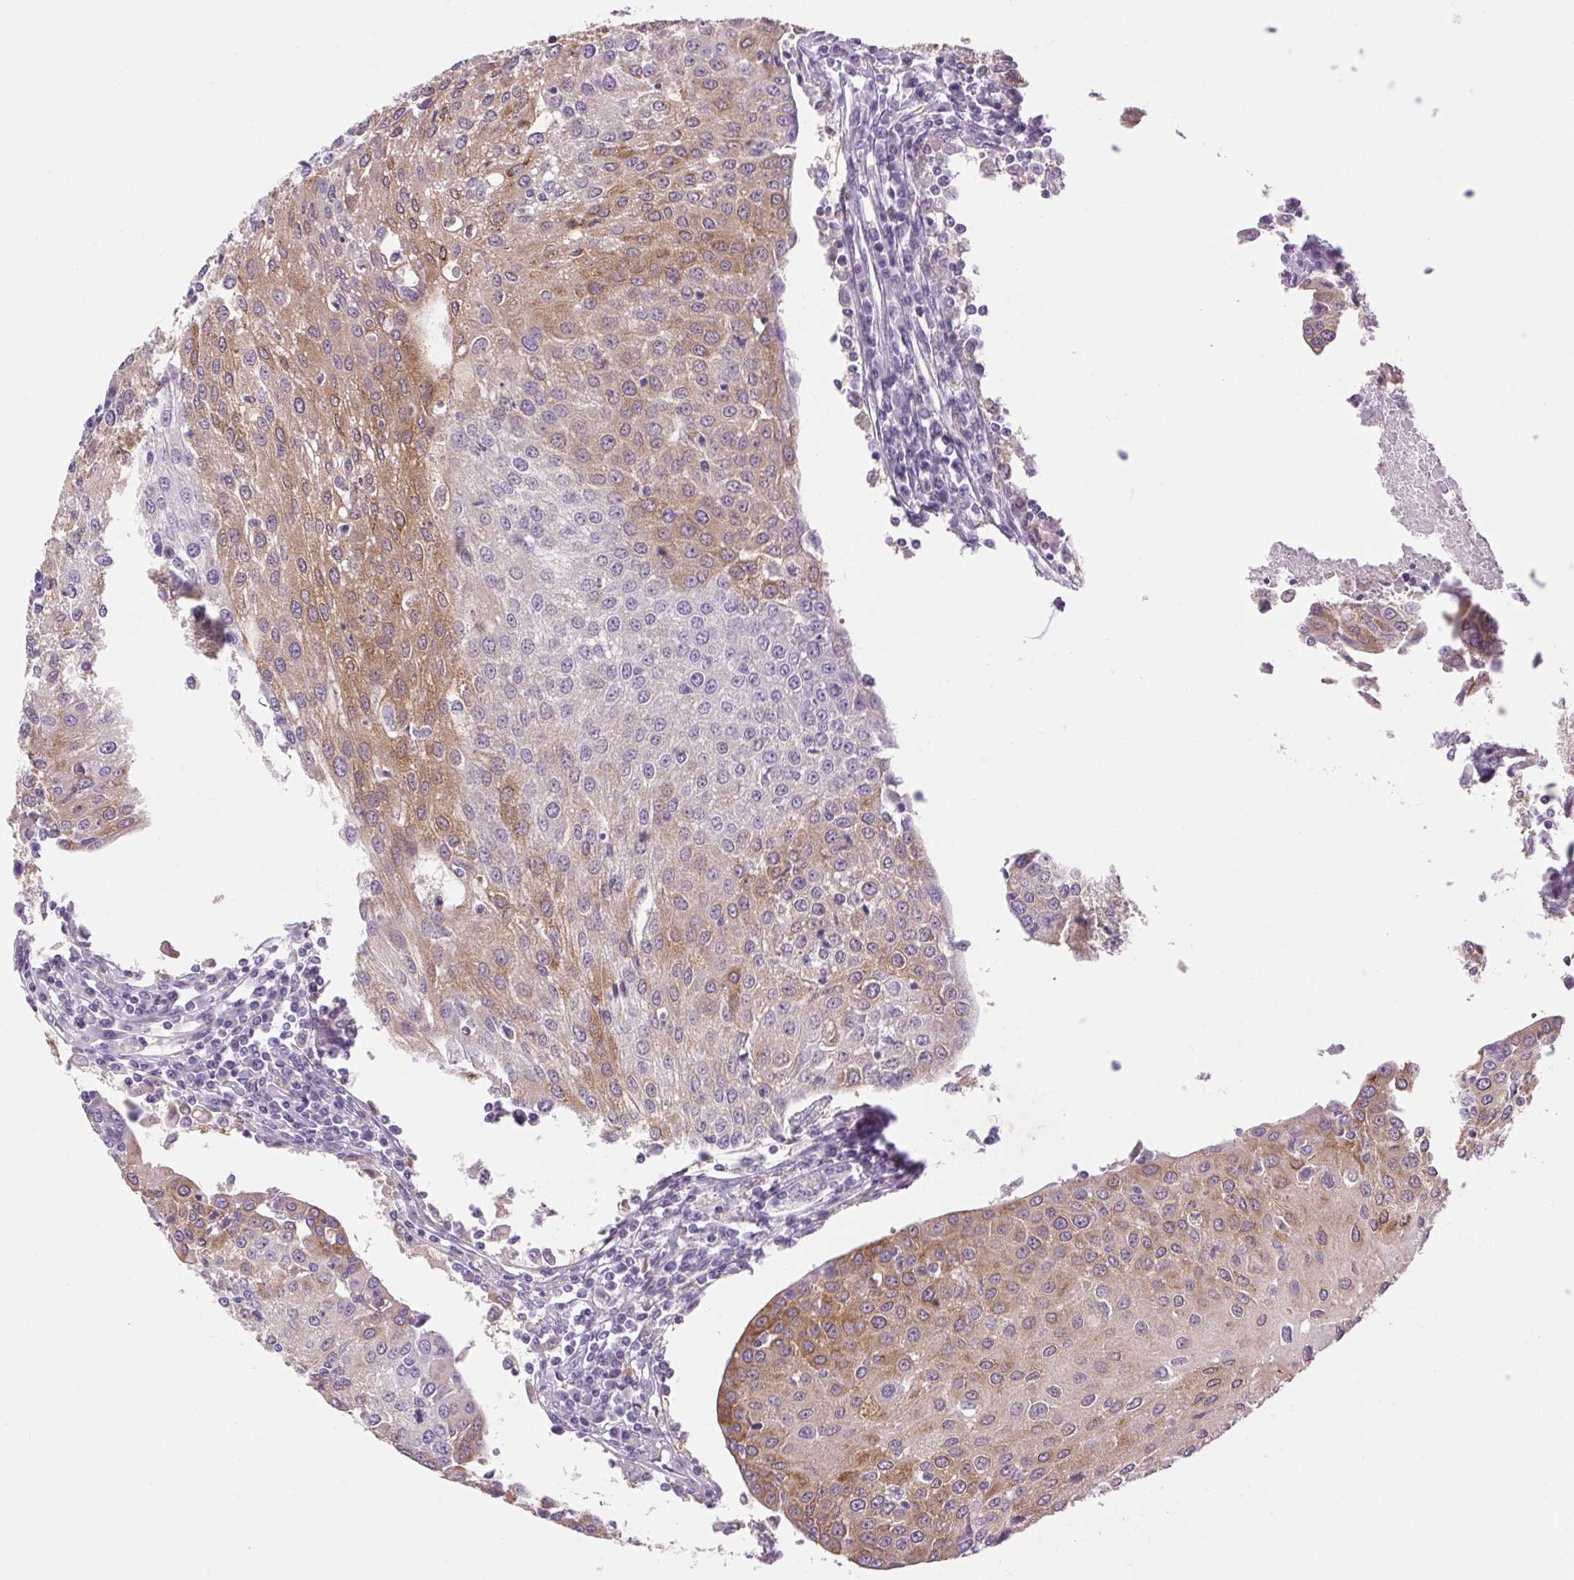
{"staining": {"intensity": "weak", "quantity": "25%-75%", "location": "cytoplasmic/membranous"}, "tissue": "urothelial cancer", "cell_type": "Tumor cells", "image_type": "cancer", "snomed": [{"axis": "morphology", "description": "Urothelial carcinoma, High grade"}, {"axis": "topography", "description": "Urinary bladder"}], "caption": "Tumor cells reveal weak cytoplasmic/membranous staining in approximately 25%-75% of cells in urothelial cancer.", "gene": "SOWAHC", "patient": {"sex": "female", "age": 85}}